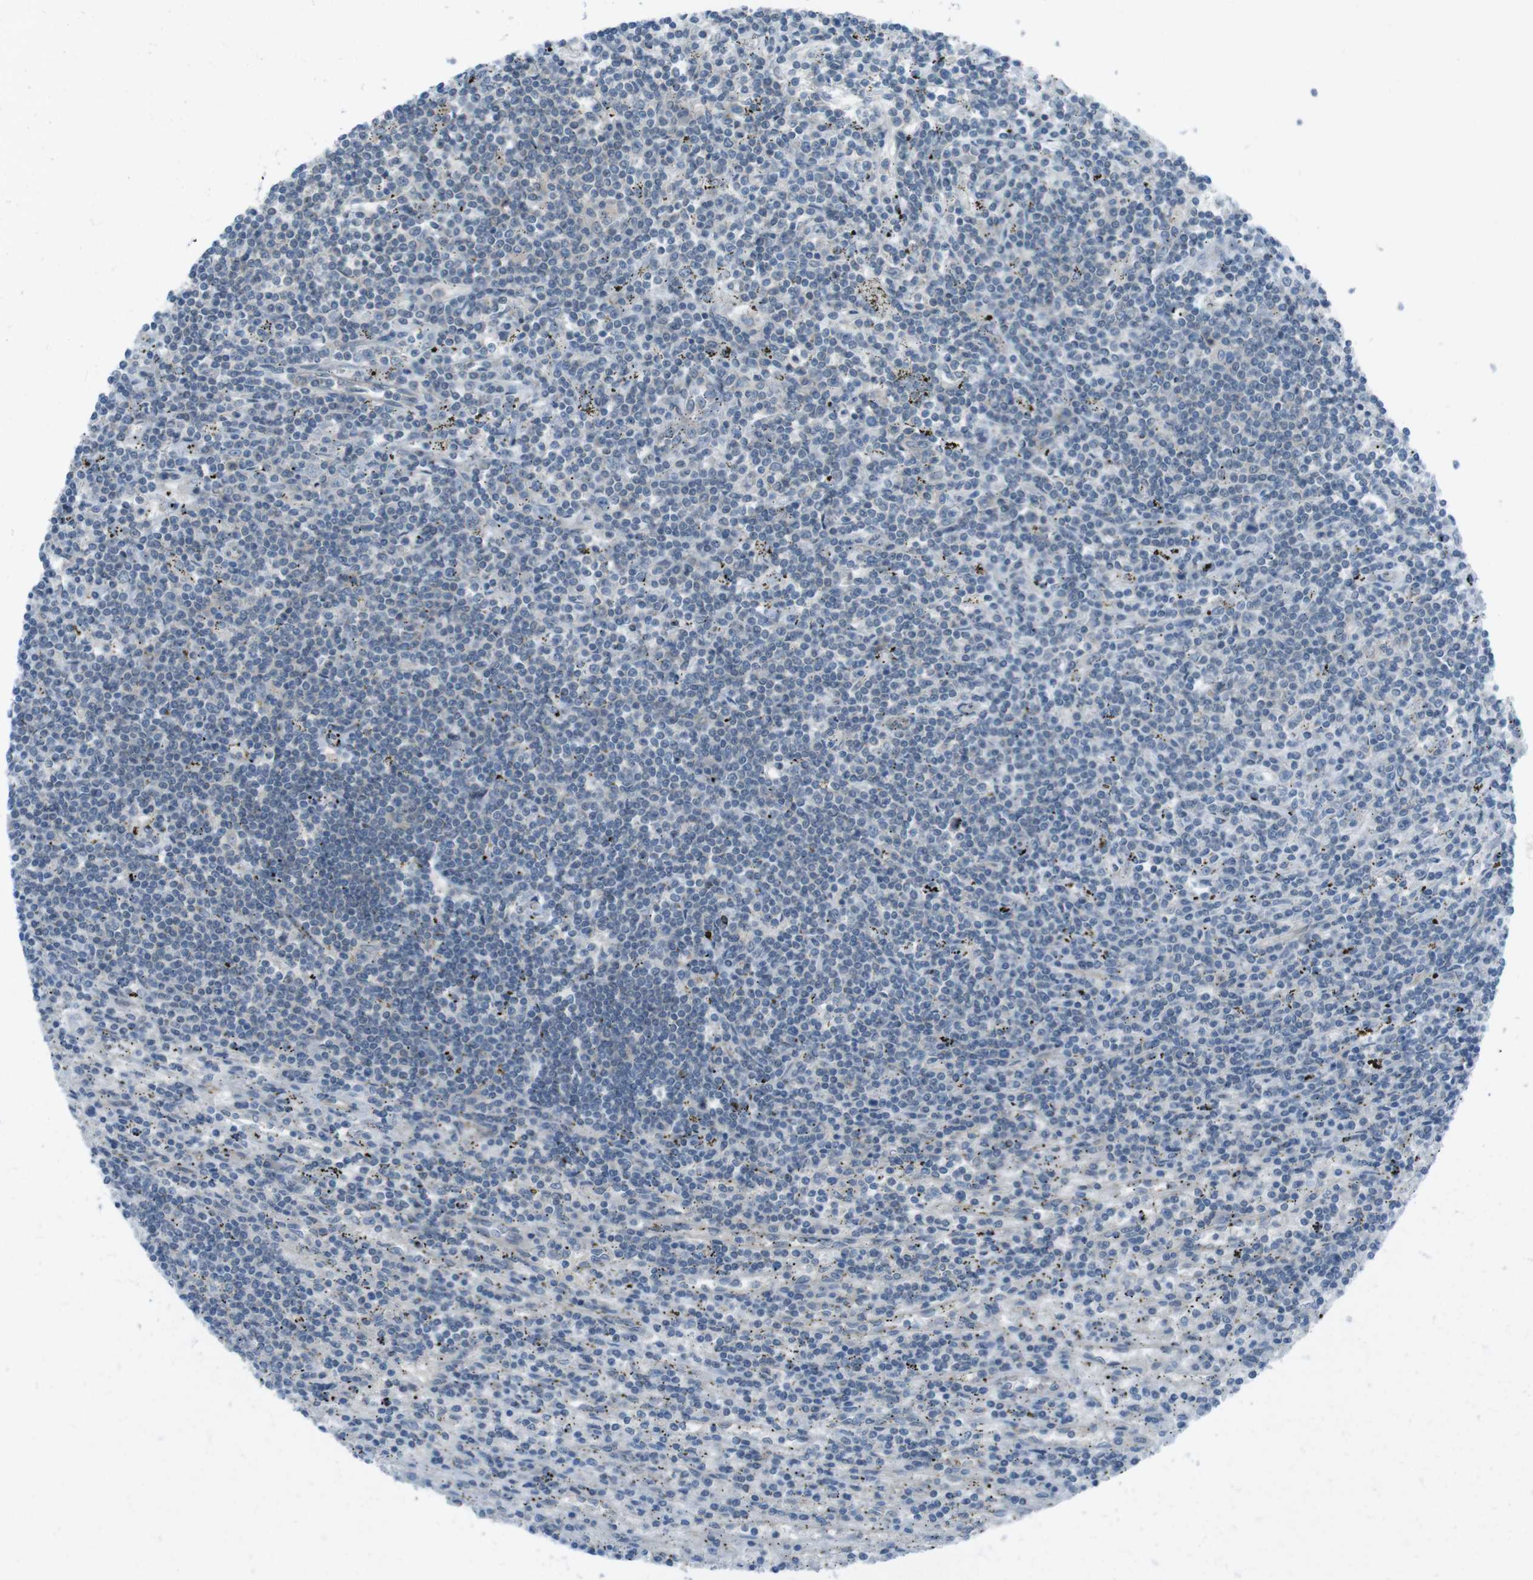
{"staining": {"intensity": "negative", "quantity": "none", "location": "none"}, "tissue": "lymphoma", "cell_type": "Tumor cells", "image_type": "cancer", "snomed": [{"axis": "morphology", "description": "Malignant lymphoma, non-Hodgkin's type, Low grade"}, {"axis": "topography", "description": "Spleen"}], "caption": "Tumor cells are negative for protein expression in human malignant lymphoma, non-Hodgkin's type (low-grade).", "gene": "ZDHHC20", "patient": {"sex": "male", "age": 76}}